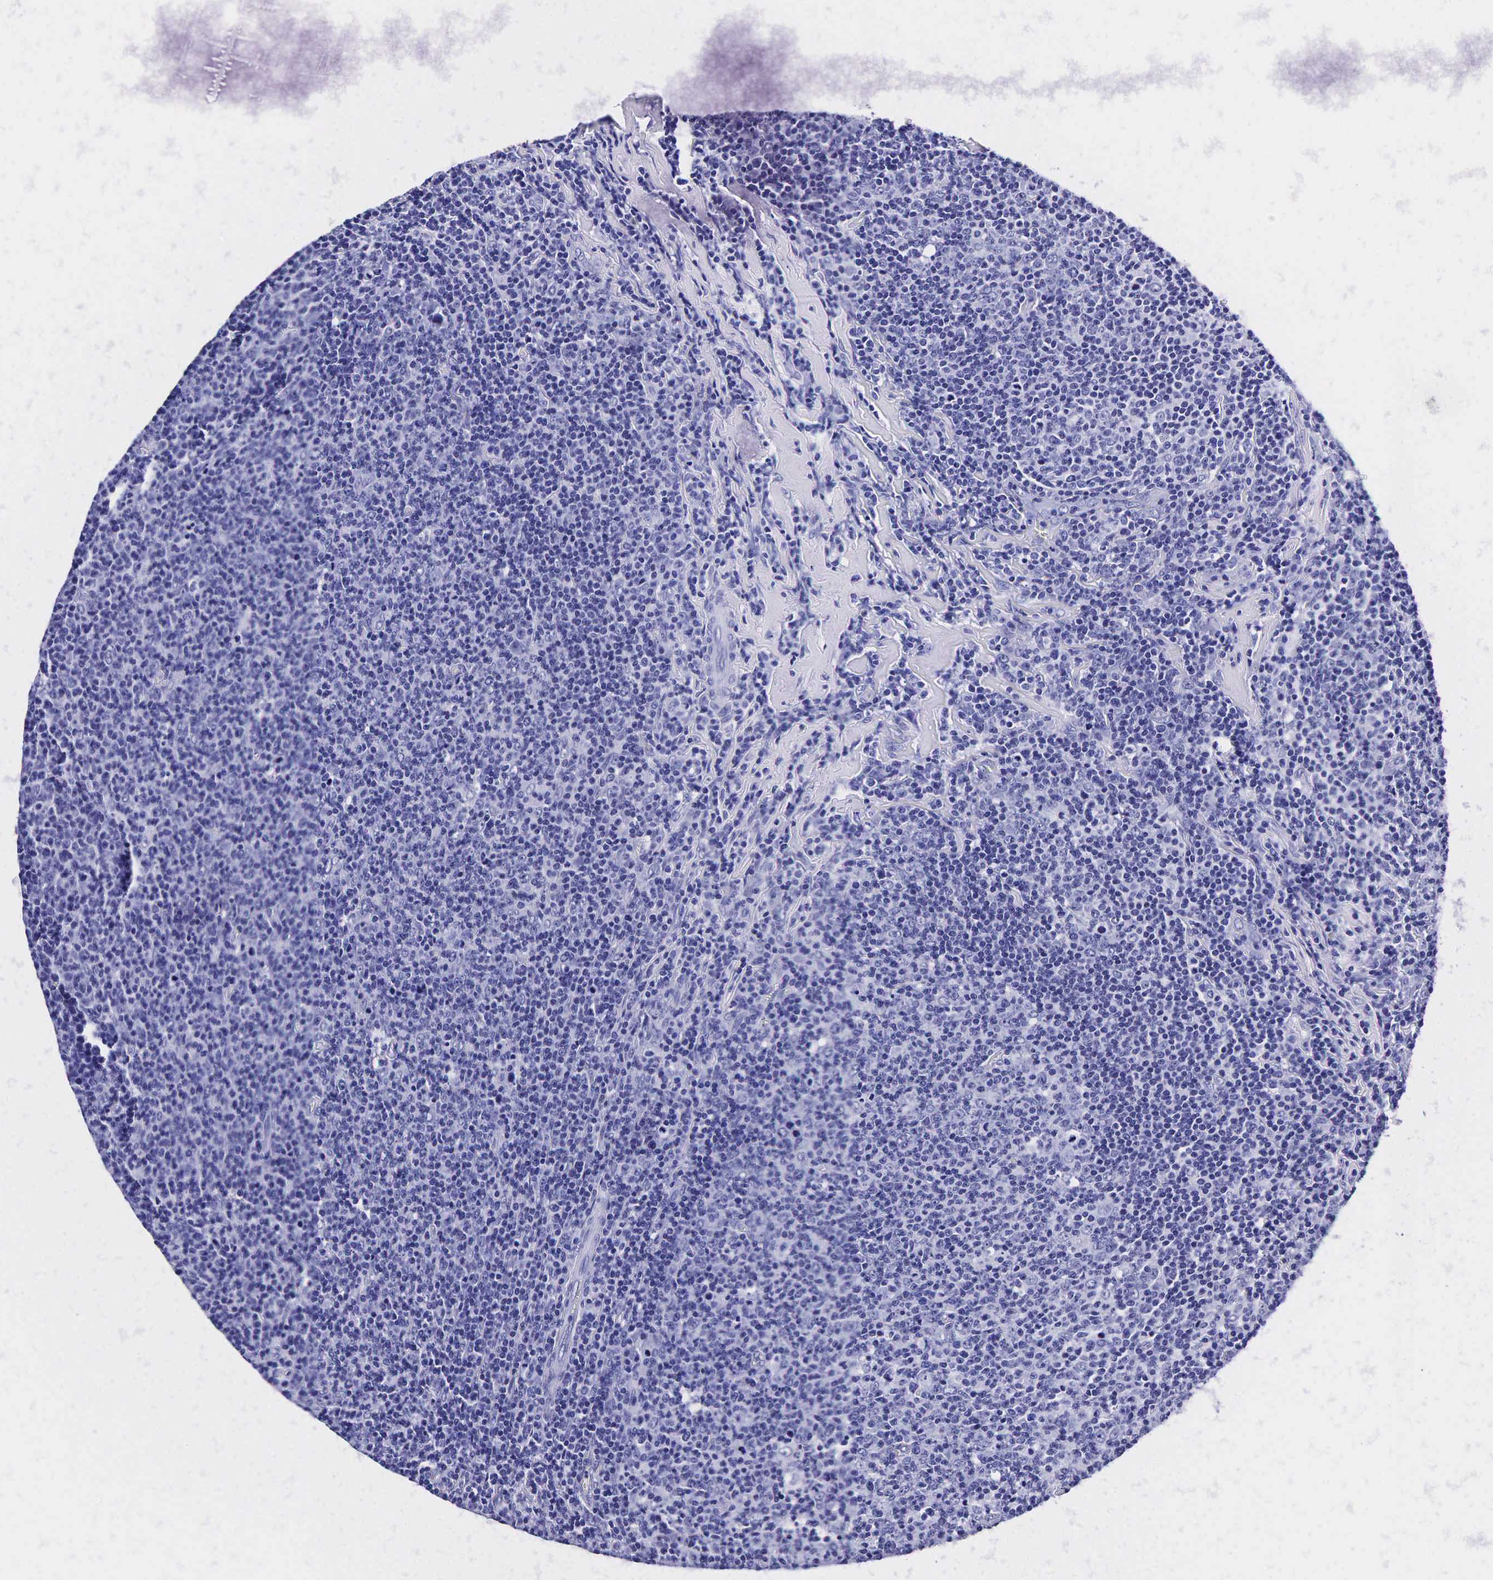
{"staining": {"intensity": "negative", "quantity": "none", "location": "none"}, "tissue": "lymphoma", "cell_type": "Tumor cells", "image_type": "cancer", "snomed": [{"axis": "morphology", "description": "Malignant lymphoma, non-Hodgkin's type, Low grade"}, {"axis": "topography", "description": "Lymph node"}], "caption": "Low-grade malignant lymphoma, non-Hodgkin's type stained for a protein using immunohistochemistry exhibits no expression tumor cells.", "gene": "KLK3", "patient": {"sex": "male", "age": 74}}